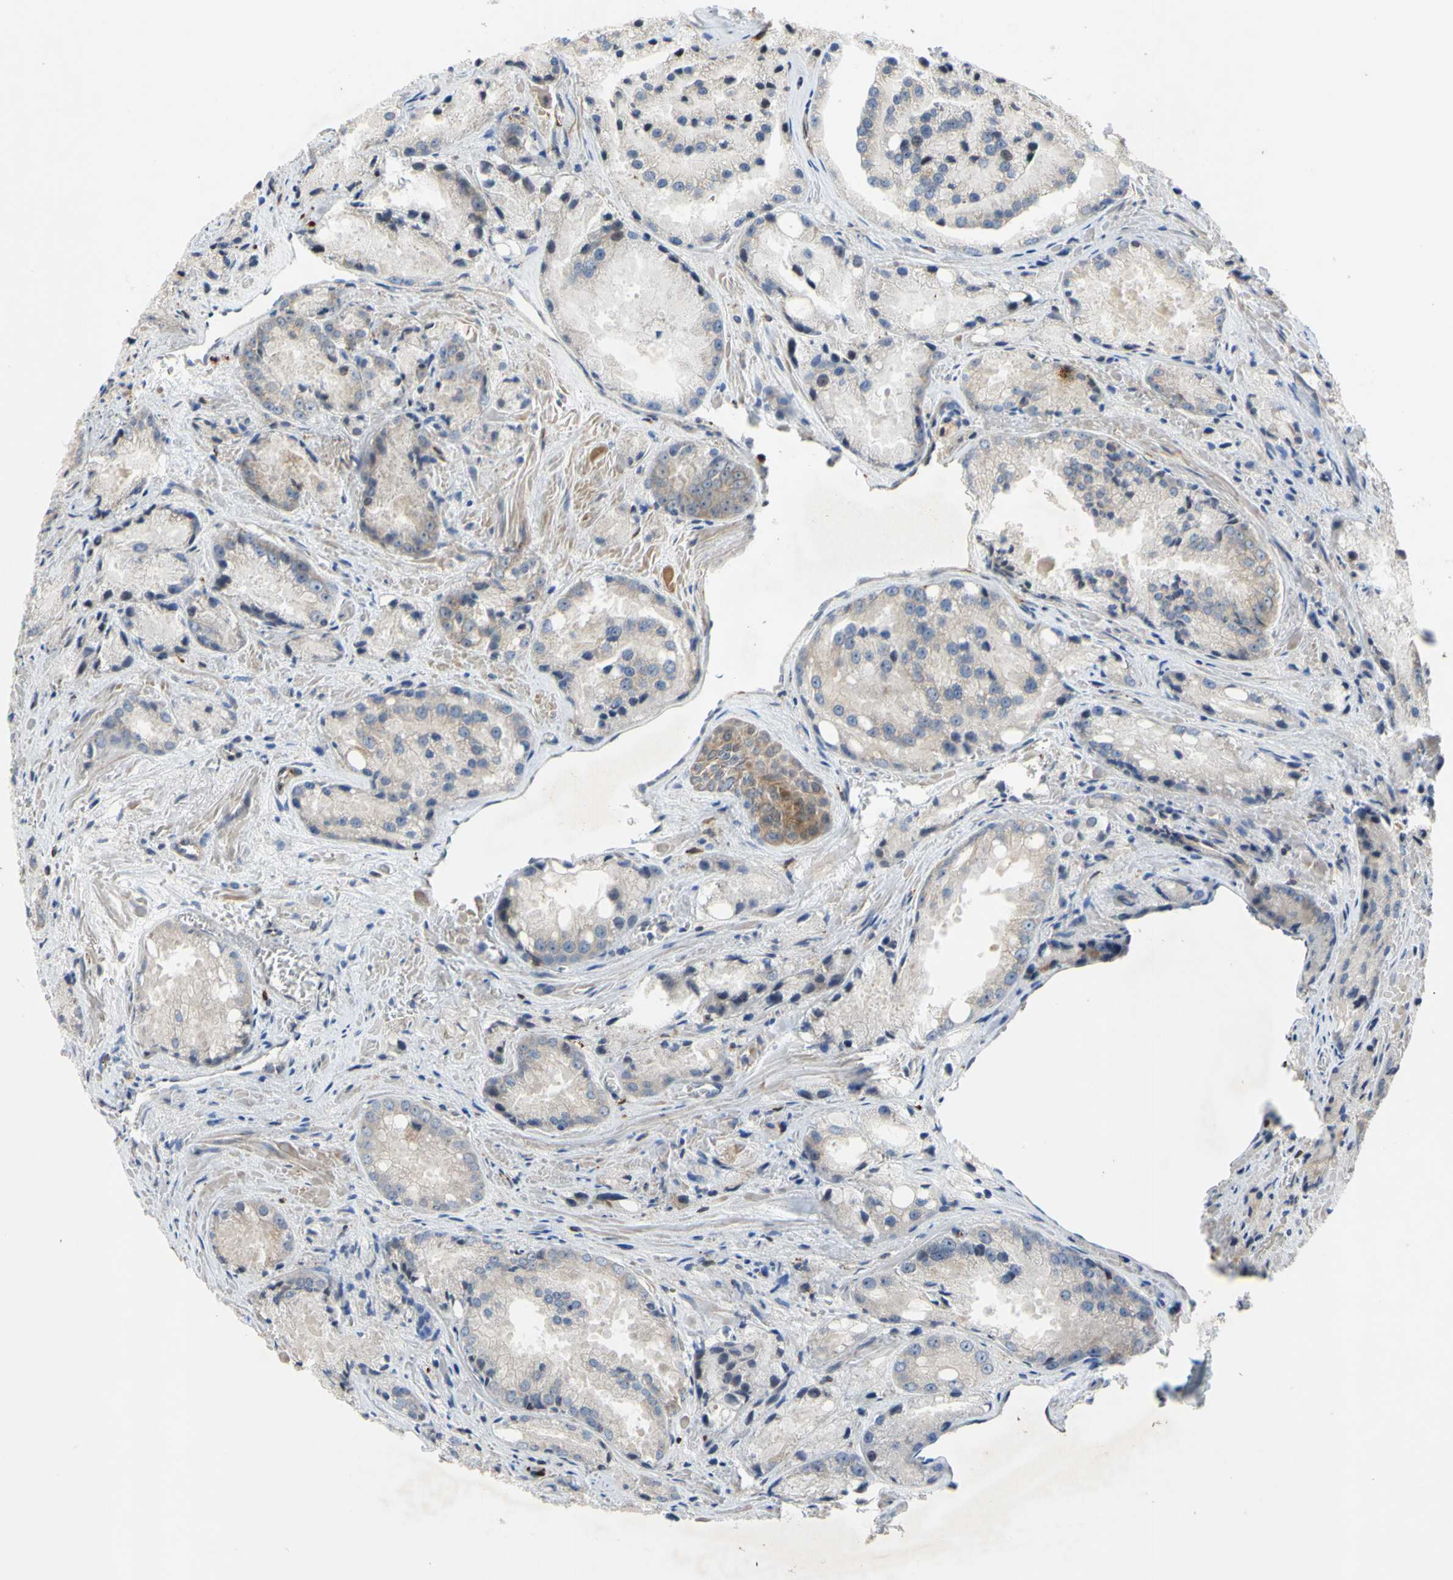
{"staining": {"intensity": "weak", "quantity": "<25%", "location": "cytoplasmic/membranous"}, "tissue": "prostate cancer", "cell_type": "Tumor cells", "image_type": "cancer", "snomed": [{"axis": "morphology", "description": "Adenocarcinoma, Low grade"}, {"axis": "topography", "description": "Prostate"}], "caption": "An immunohistochemistry (IHC) micrograph of prostate cancer (low-grade adenocarcinoma) is shown. There is no staining in tumor cells of prostate cancer (low-grade adenocarcinoma).", "gene": "PLXNA2", "patient": {"sex": "male", "age": 64}}